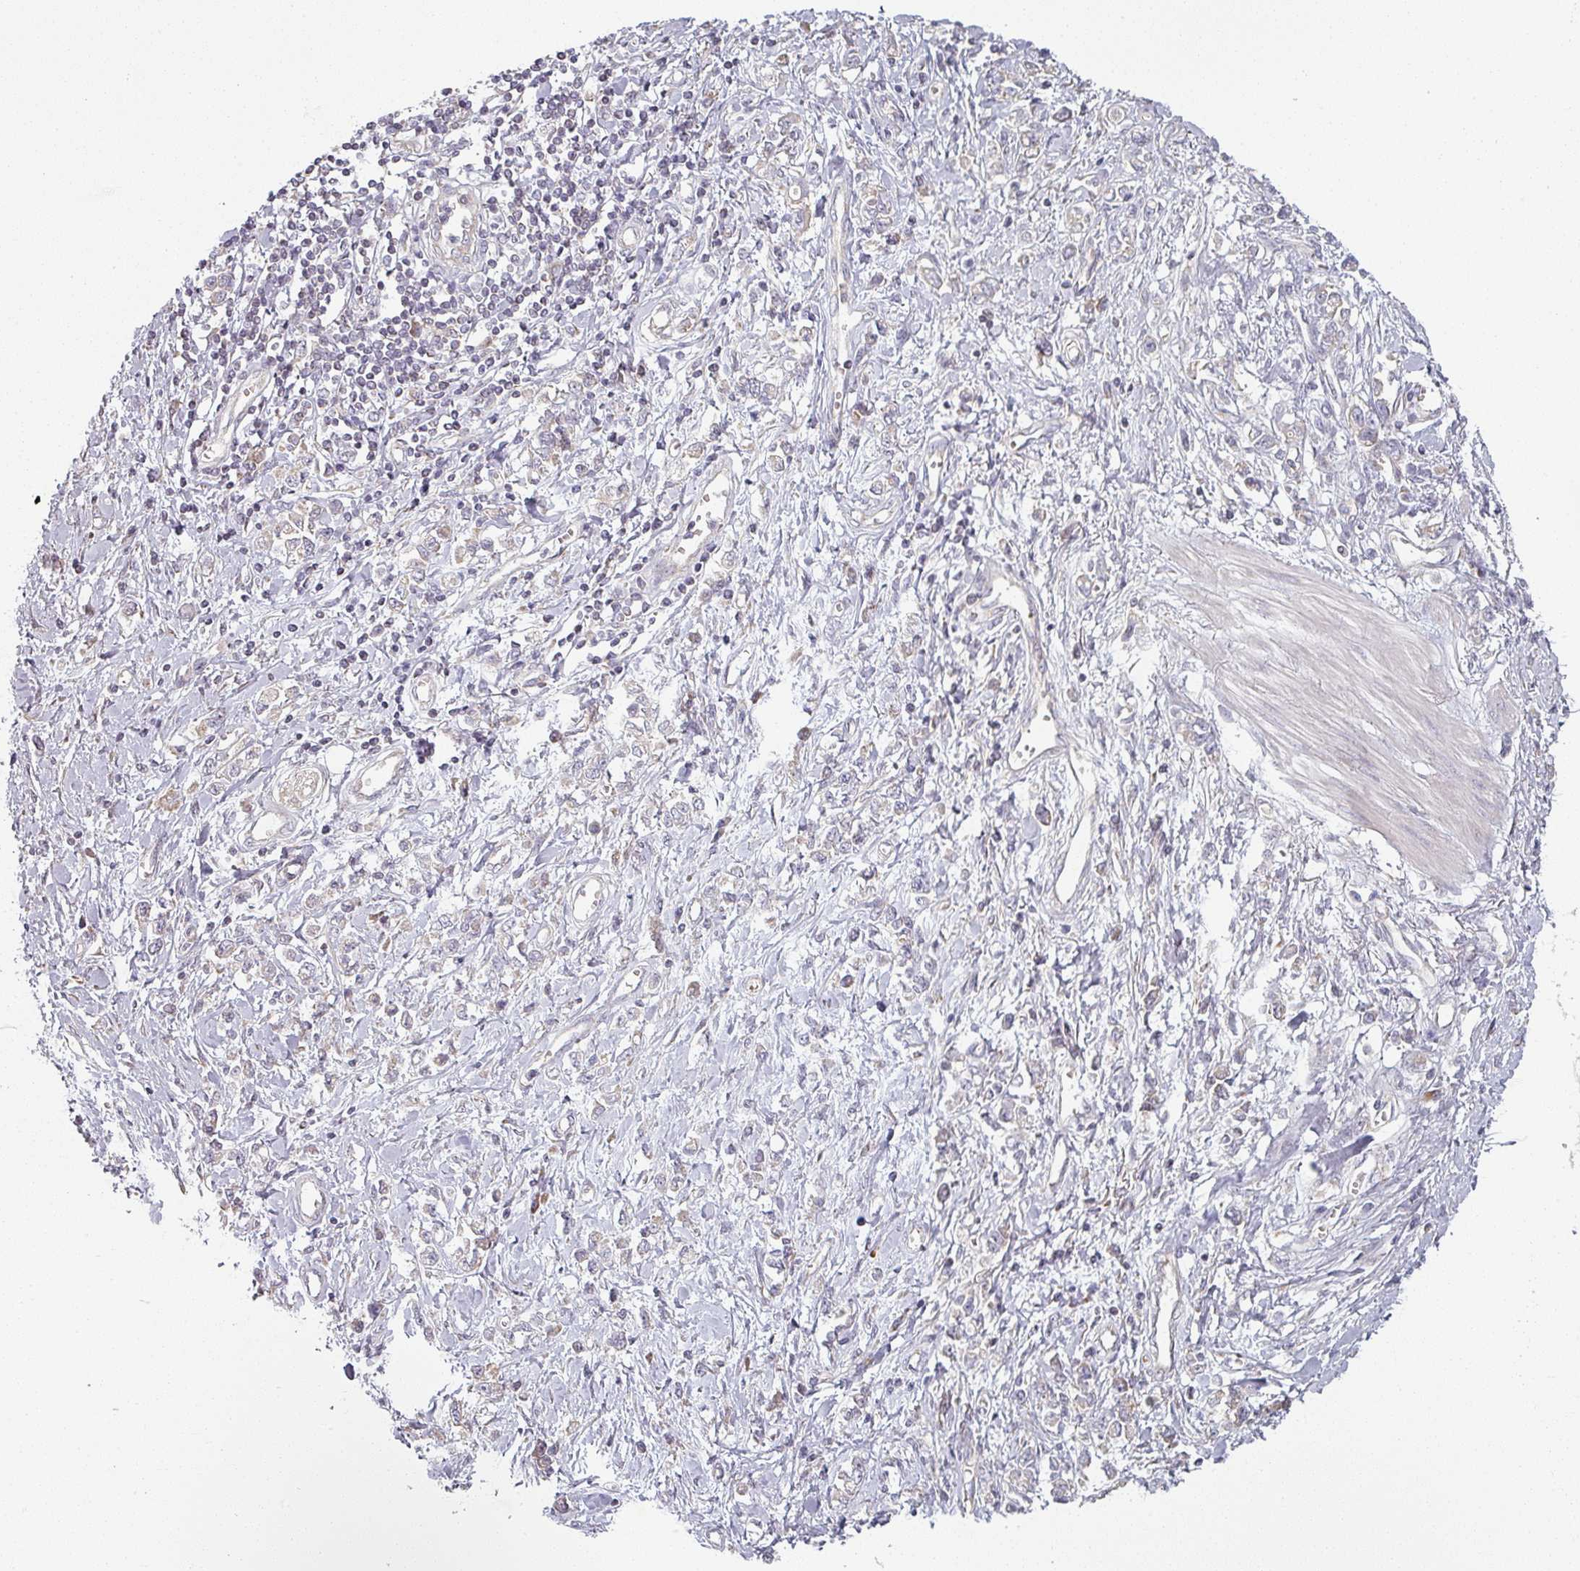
{"staining": {"intensity": "weak", "quantity": "<25%", "location": "cytoplasmic/membranous"}, "tissue": "stomach cancer", "cell_type": "Tumor cells", "image_type": "cancer", "snomed": [{"axis": "morphology", "description": "Adenocarcinoma, NOS"}, {"axis": "topography", "description": "Stomach"}], "caption": "Tumor cells show no significant protein positivity in stomach cancer (adenocarcinoma).", "gene": "PLEKHJ1", "patient": {"sex": "female", "age": 76}}